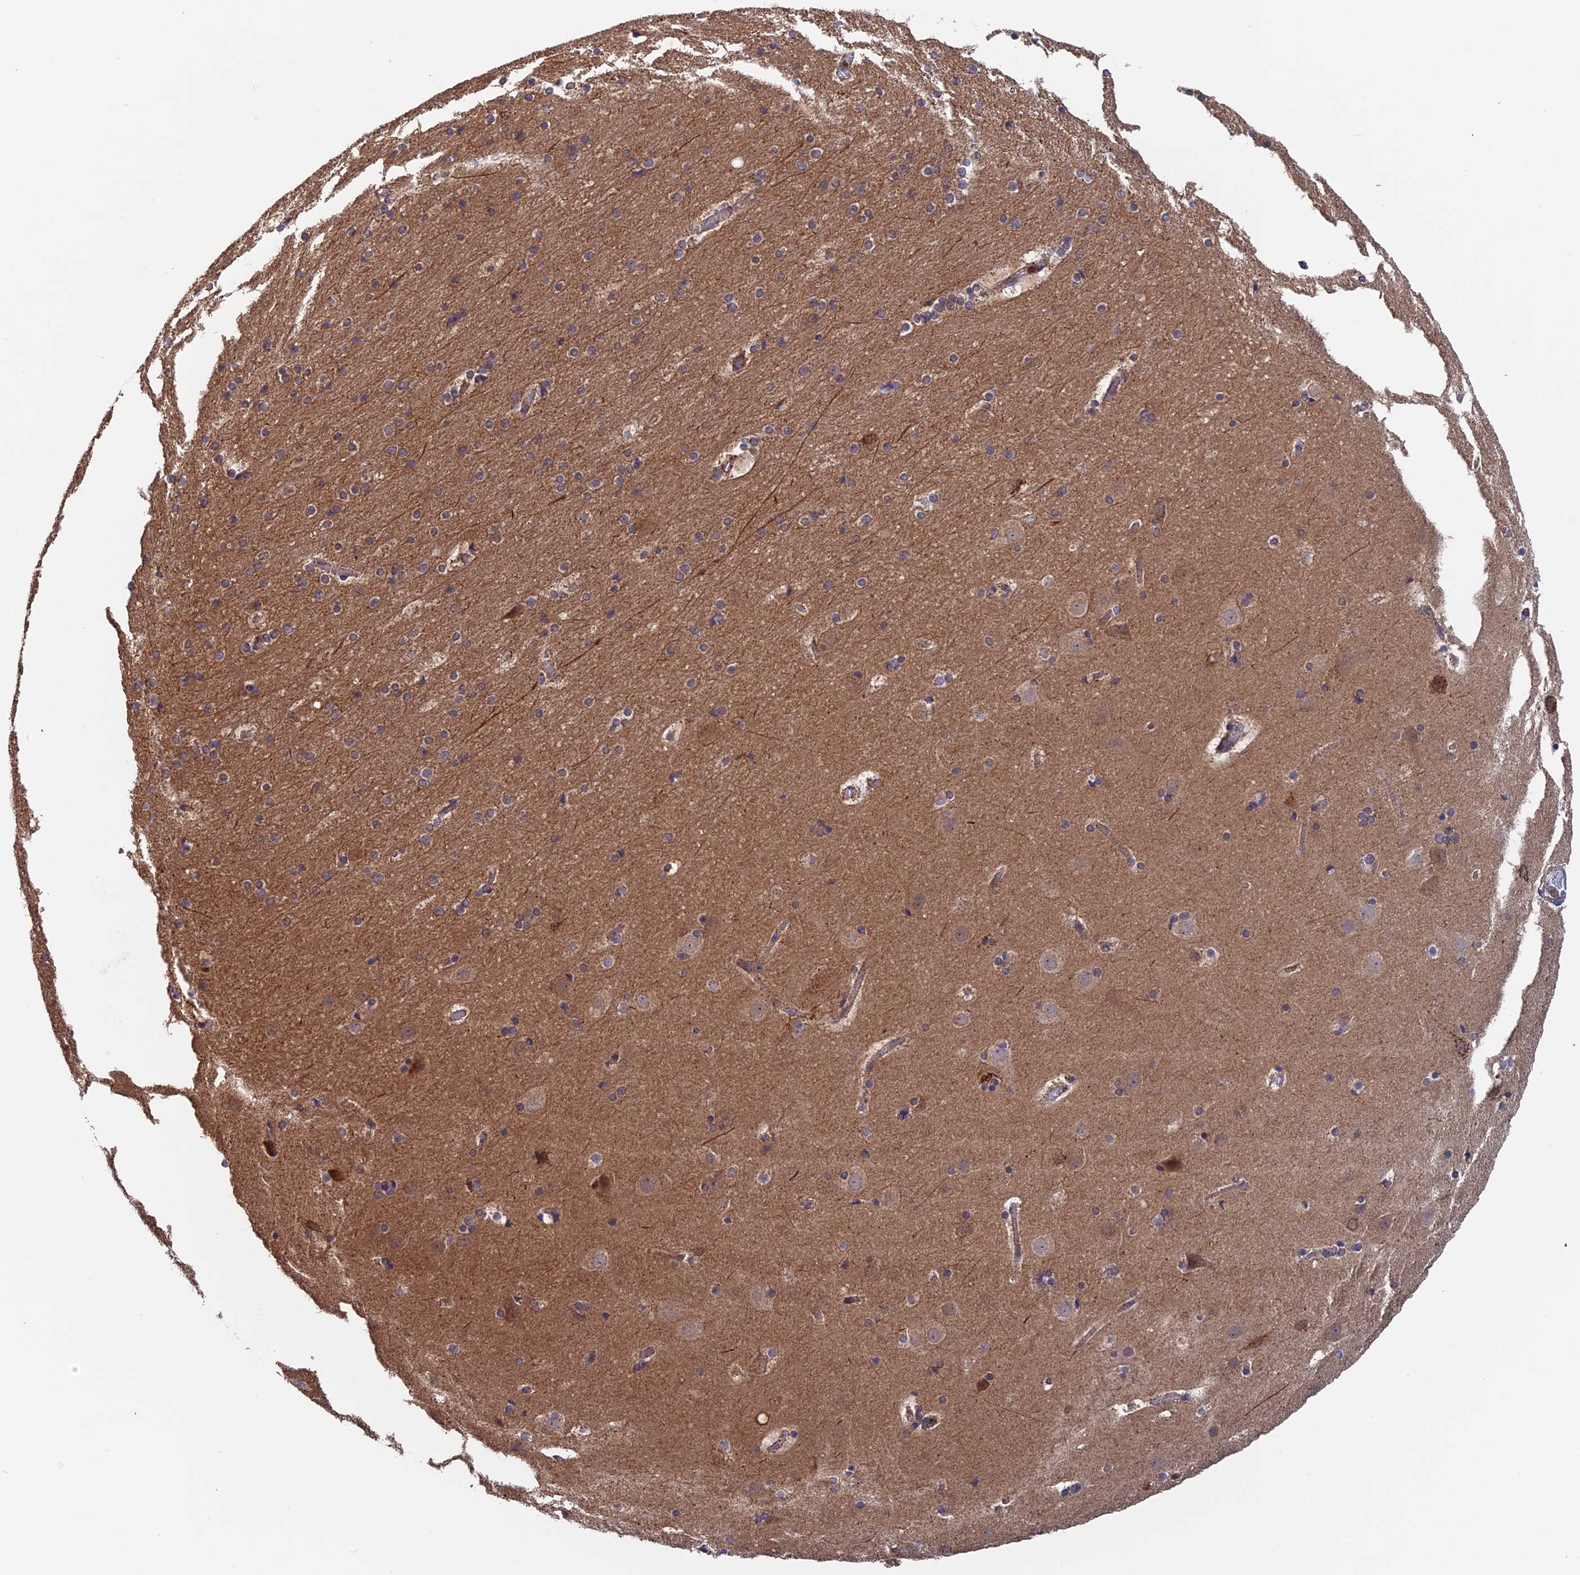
{"staining": {"intensity": "negative", "quantity": "none", "location": "none"}, "tissue": "cerebral cortex", "cell_type": "Endothelial cells", "image_type": "normal", "snomed": [{"axis": "morphology", "description": "Normal tissue, NOS"}, {"axis": "topography", "description": "Cerebral cortex"}], "caption": "DAB (3,3'-diaminobenzidine) immunohistochemical staining of unremarkable human cerebral cortex shows no significant positivity in endothelial cells.", "gene": "DTYMK", "patient": {"sex": "male", "age": 57}}